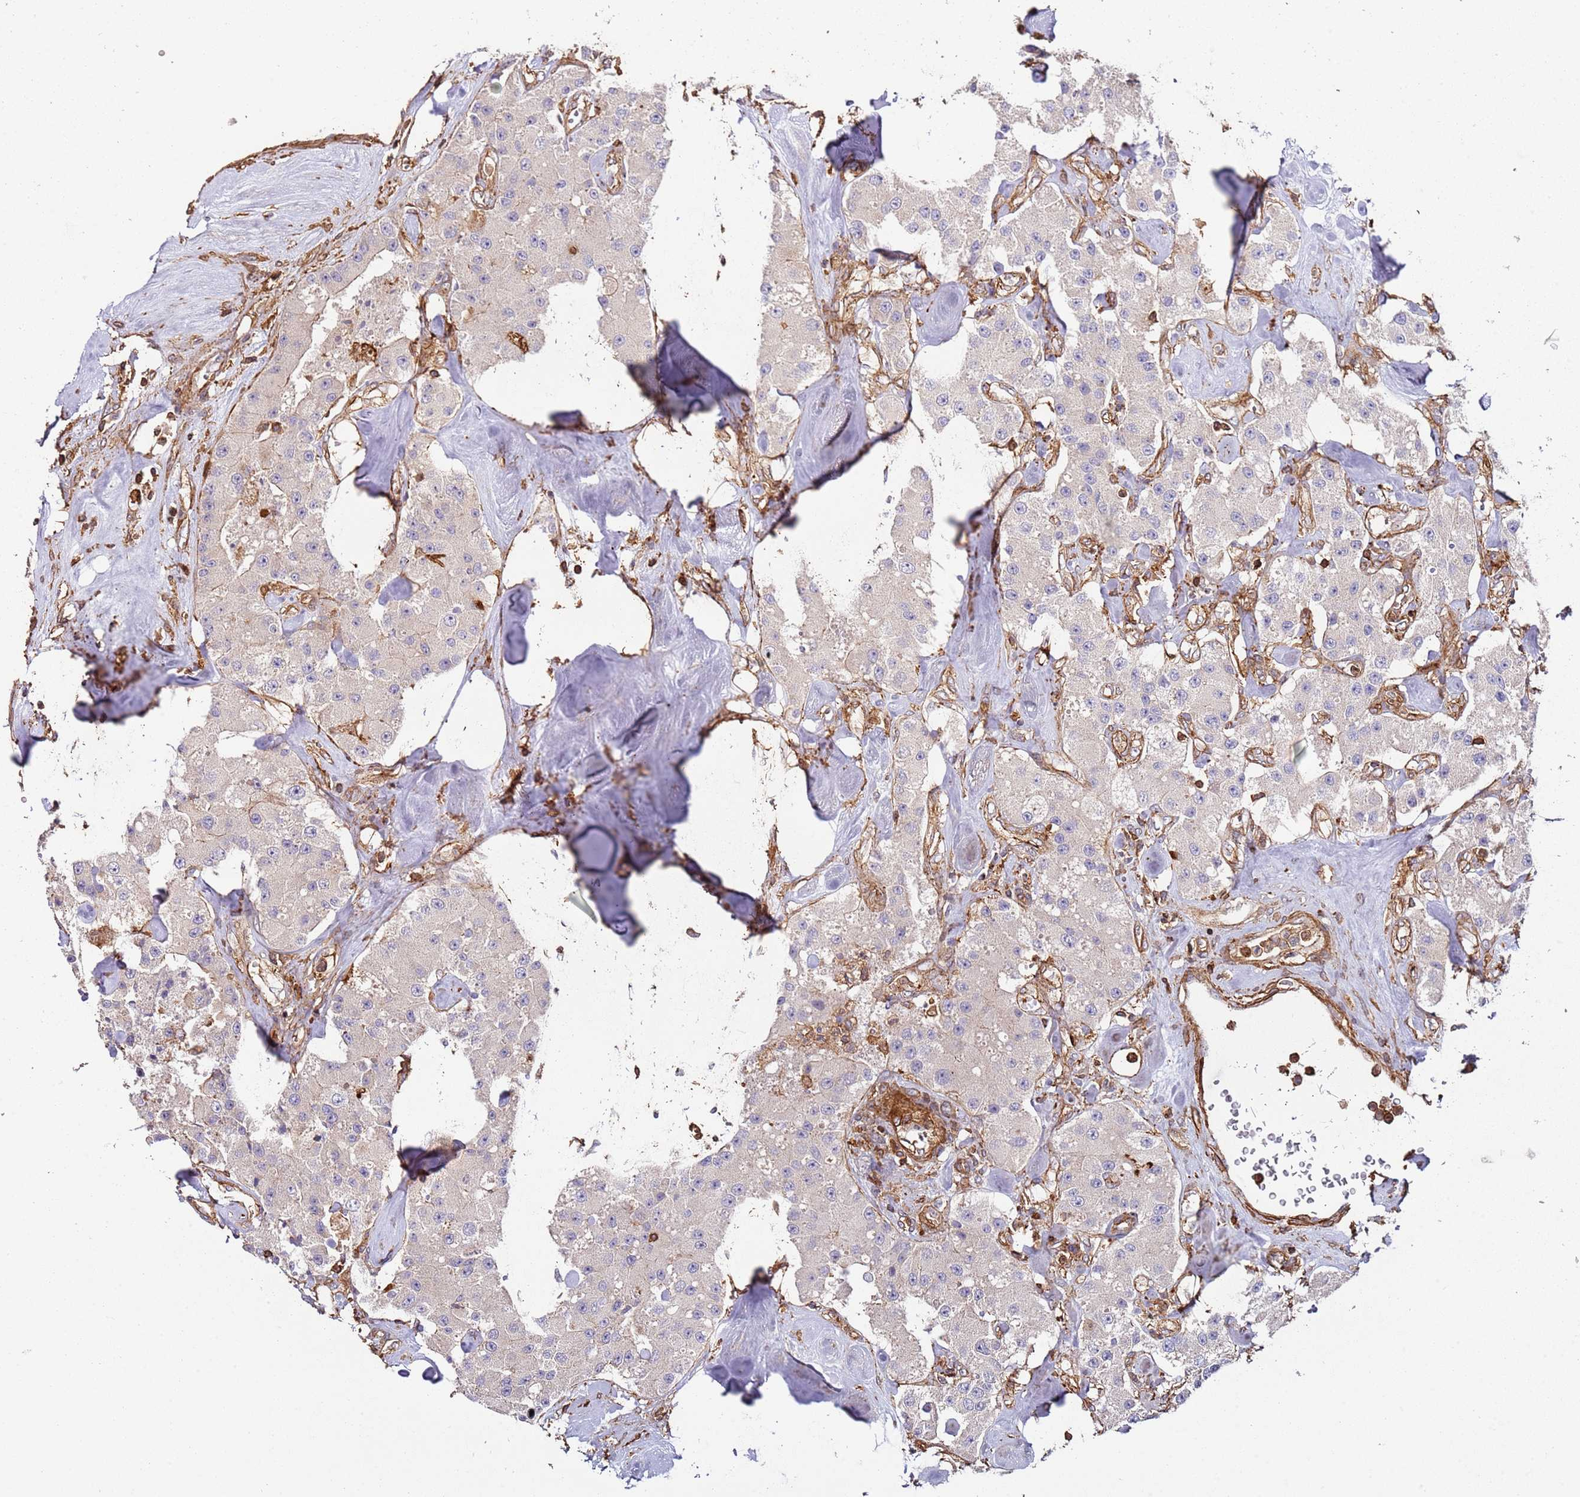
{"staining": {"intensity": "negative", "quantity": "none", "location": "none"}, "tissue": "carcinoid", "cell_type": "Tumor cells", "image_type": "cancer", "snomed": [{"axis": "morphology", "description": "Carcinoid, malignant, NOS"}, {"axis": "topography", "description": "Pancreas"}], "caption": "High magnification brightfield microscopy of carcinoid stained with DAB (3,3'-diaminobenzidine) (brown) and counterstained with hematoxylin (blue): tumor cells show no significant positivity. (Stains: DAB immunohistochemistry (IHC) with hematoxylin counter stain, Microscopy: brightfield microscopy at high magnification).", "gene": "CYP2U1", "patient": {"sex": "male", "age": 41}}